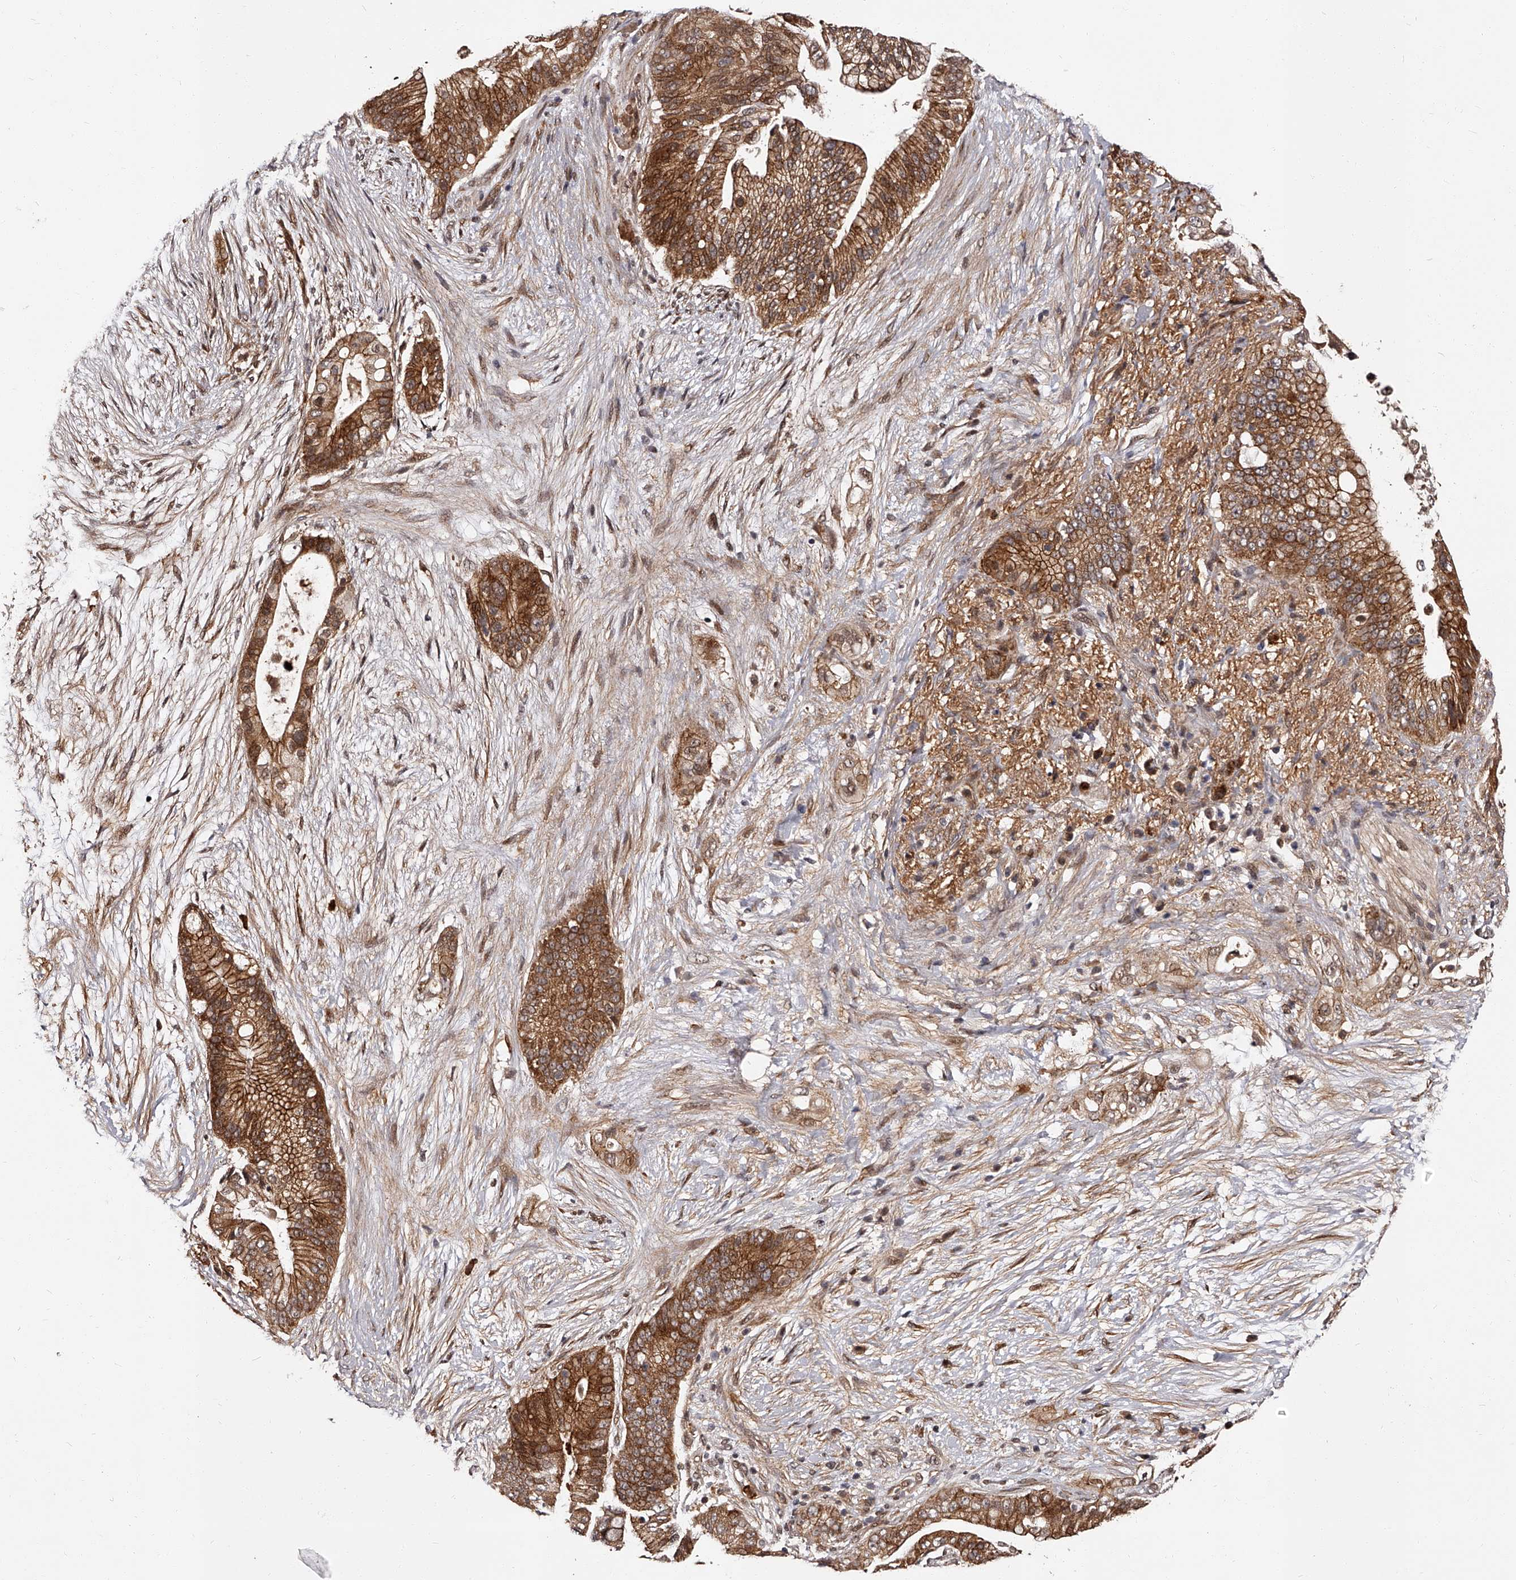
{"staining": {"intensity": "strong", "quantity": "25%-75%", "location": "cytoplasmic/membranous,nuclear"}, "tissue": "pancreatic cancer", "cell_type": "Tumor cells", "image_type": "cancer", "snomed": [{"axis": "morphology", "description": "Adenocarcinoma, NOS"}, {"axis": "topography", "description": "Pancreas"}], "caption": "Protein expression by immunohistochemistry displays strong cytoplasmic/membranous and nuclear staining in about 25%-75% of tumor cells in pancreatic adenocarcinoma.", "gene": "RSC1A1", "patient": {"sex": "male", "age": 53}}